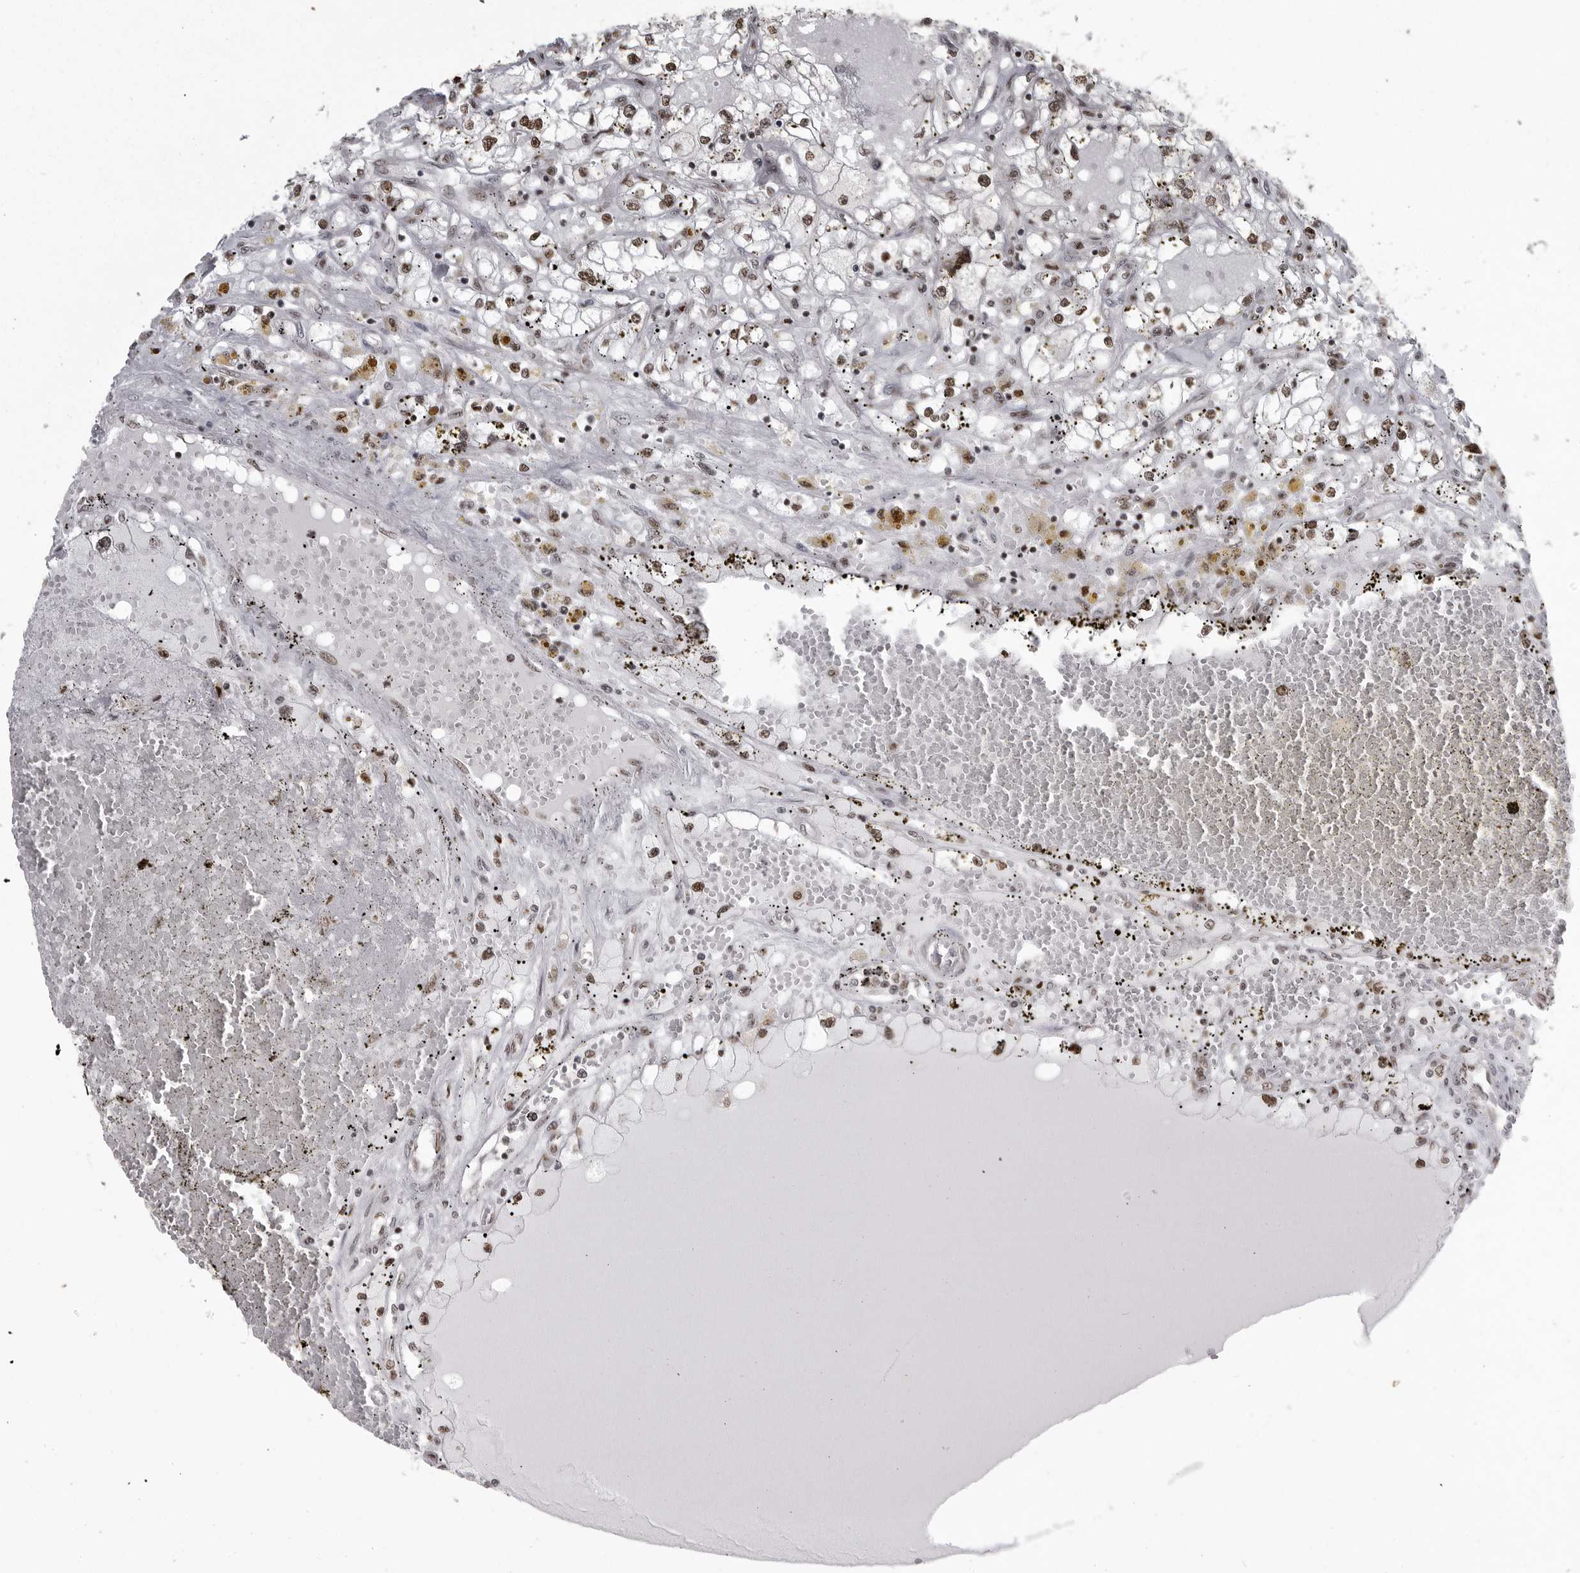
{"staining": {"intensity": "moderate", "quantity": ">75%", "location": "nuclear"}, "tissue": "renal cancer", "cell_type": "Tumor cells", "image_type": "cancer", "snomed": [{"axis": "morphology", "description": "Adenocarcinoma, NOS"}, {"axis": "topography", "description": "Kidney"}], "caption": "IHC micrograph of human renal cancer stained for a protein (brown), which reveals medium levels of moderate nuclear positivity in approximately >75% of tumor cells.", "gene": "YAF2", "patient": {"sex": "male", "age": 56}}